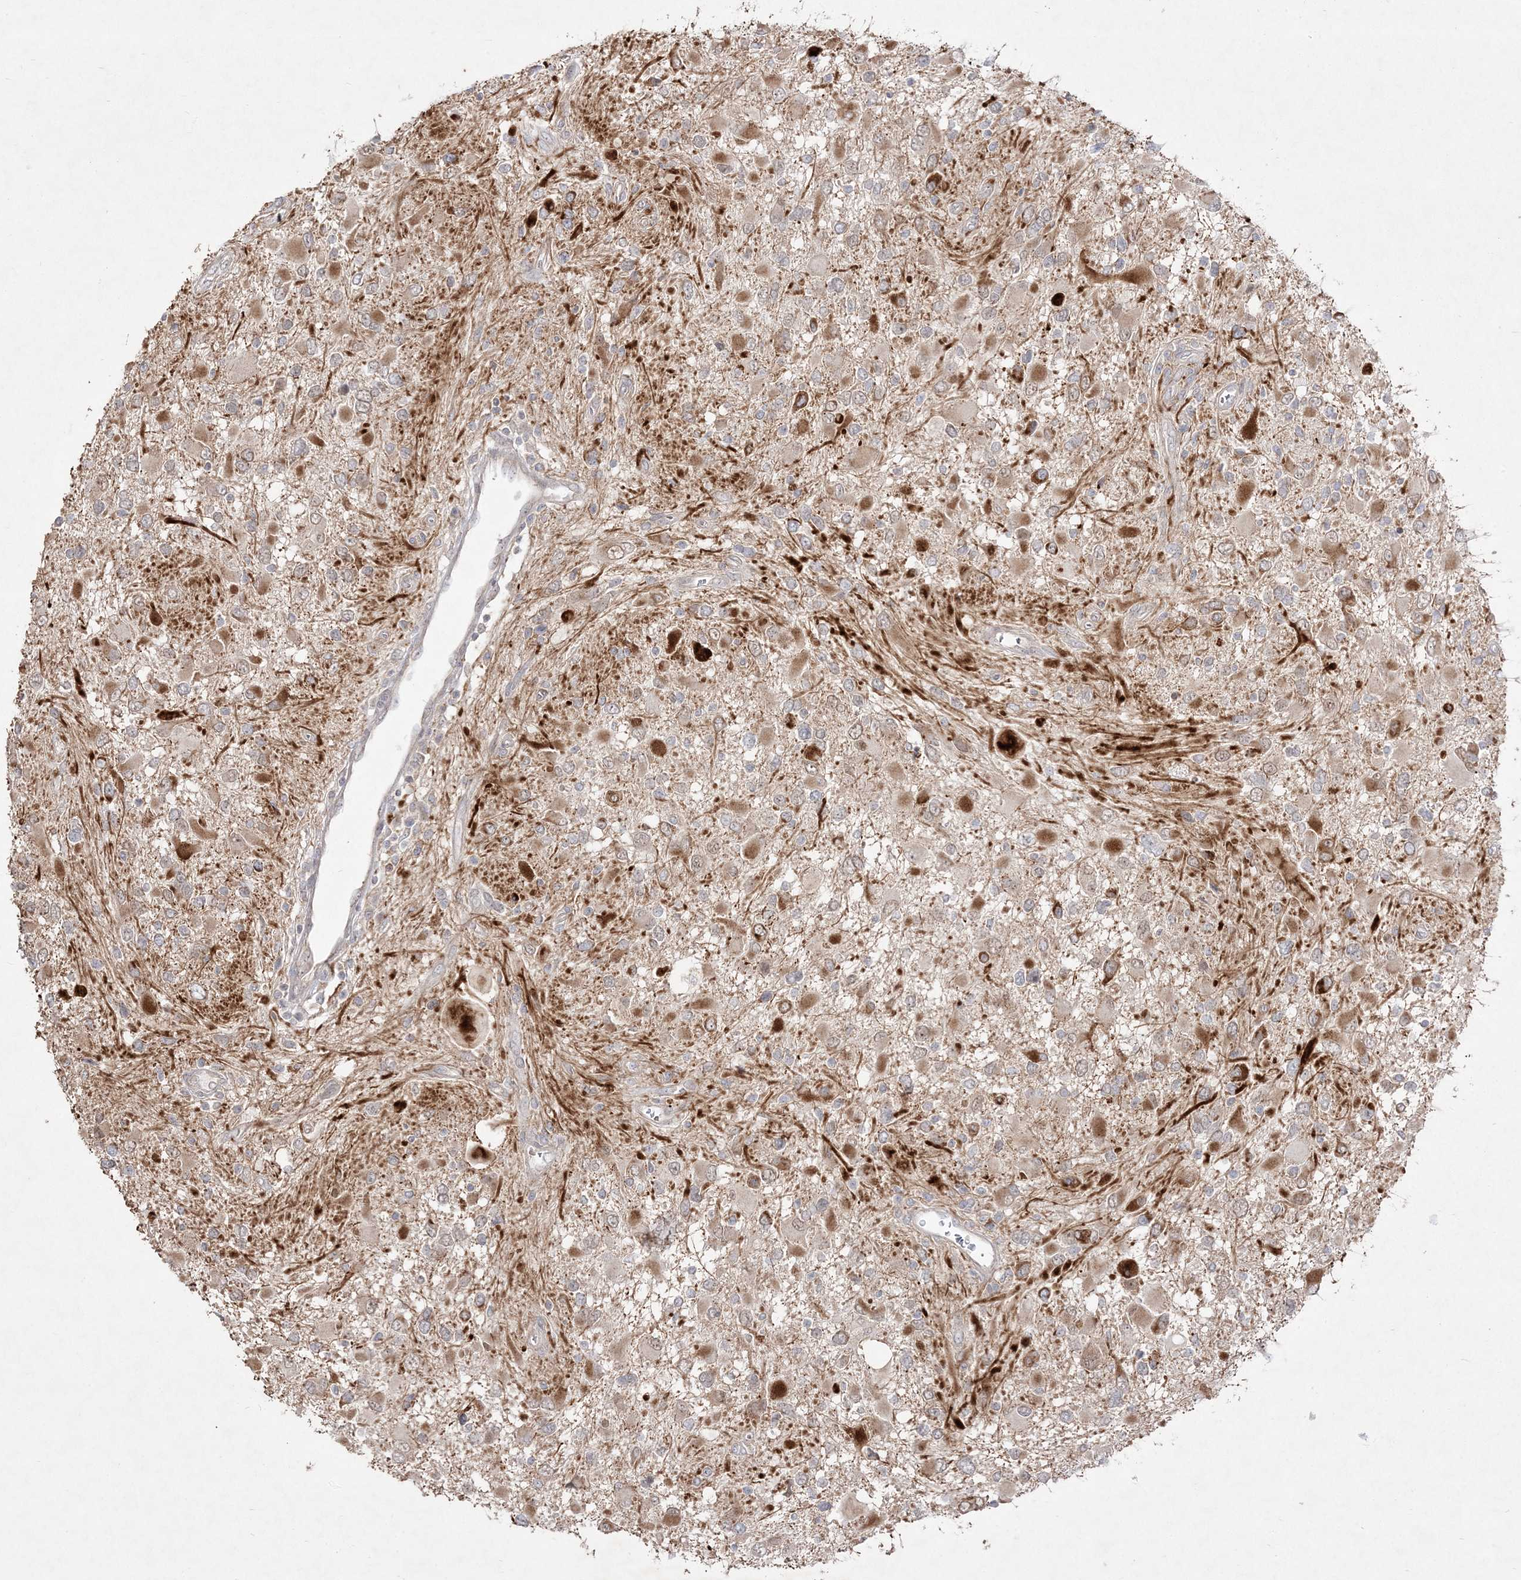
{"staining": {"intensity": "moderate", "quantity": "<25%", "location": "cytoplasmic/membranous"}, "tissue": "glioma", "cell_type": "Tumor cells", "image_type": "cancer", "snomed": [{"axis": "morphology", "description": "Glioma, malignant, High grade"}, {"axis": "topography", "description": "Brain"}], "caption": "High-magnification brightfield microscopy of malignant high-grade glioma stained with DAB (brown) and counterstained with hematoxylin (blue). tumor cells exhibit moderate cytoplasmic/membranous positivity is seen in approximately<25% of cells.", "gene": "CLNK", "patient": {"sex": "male", "age": 53}}